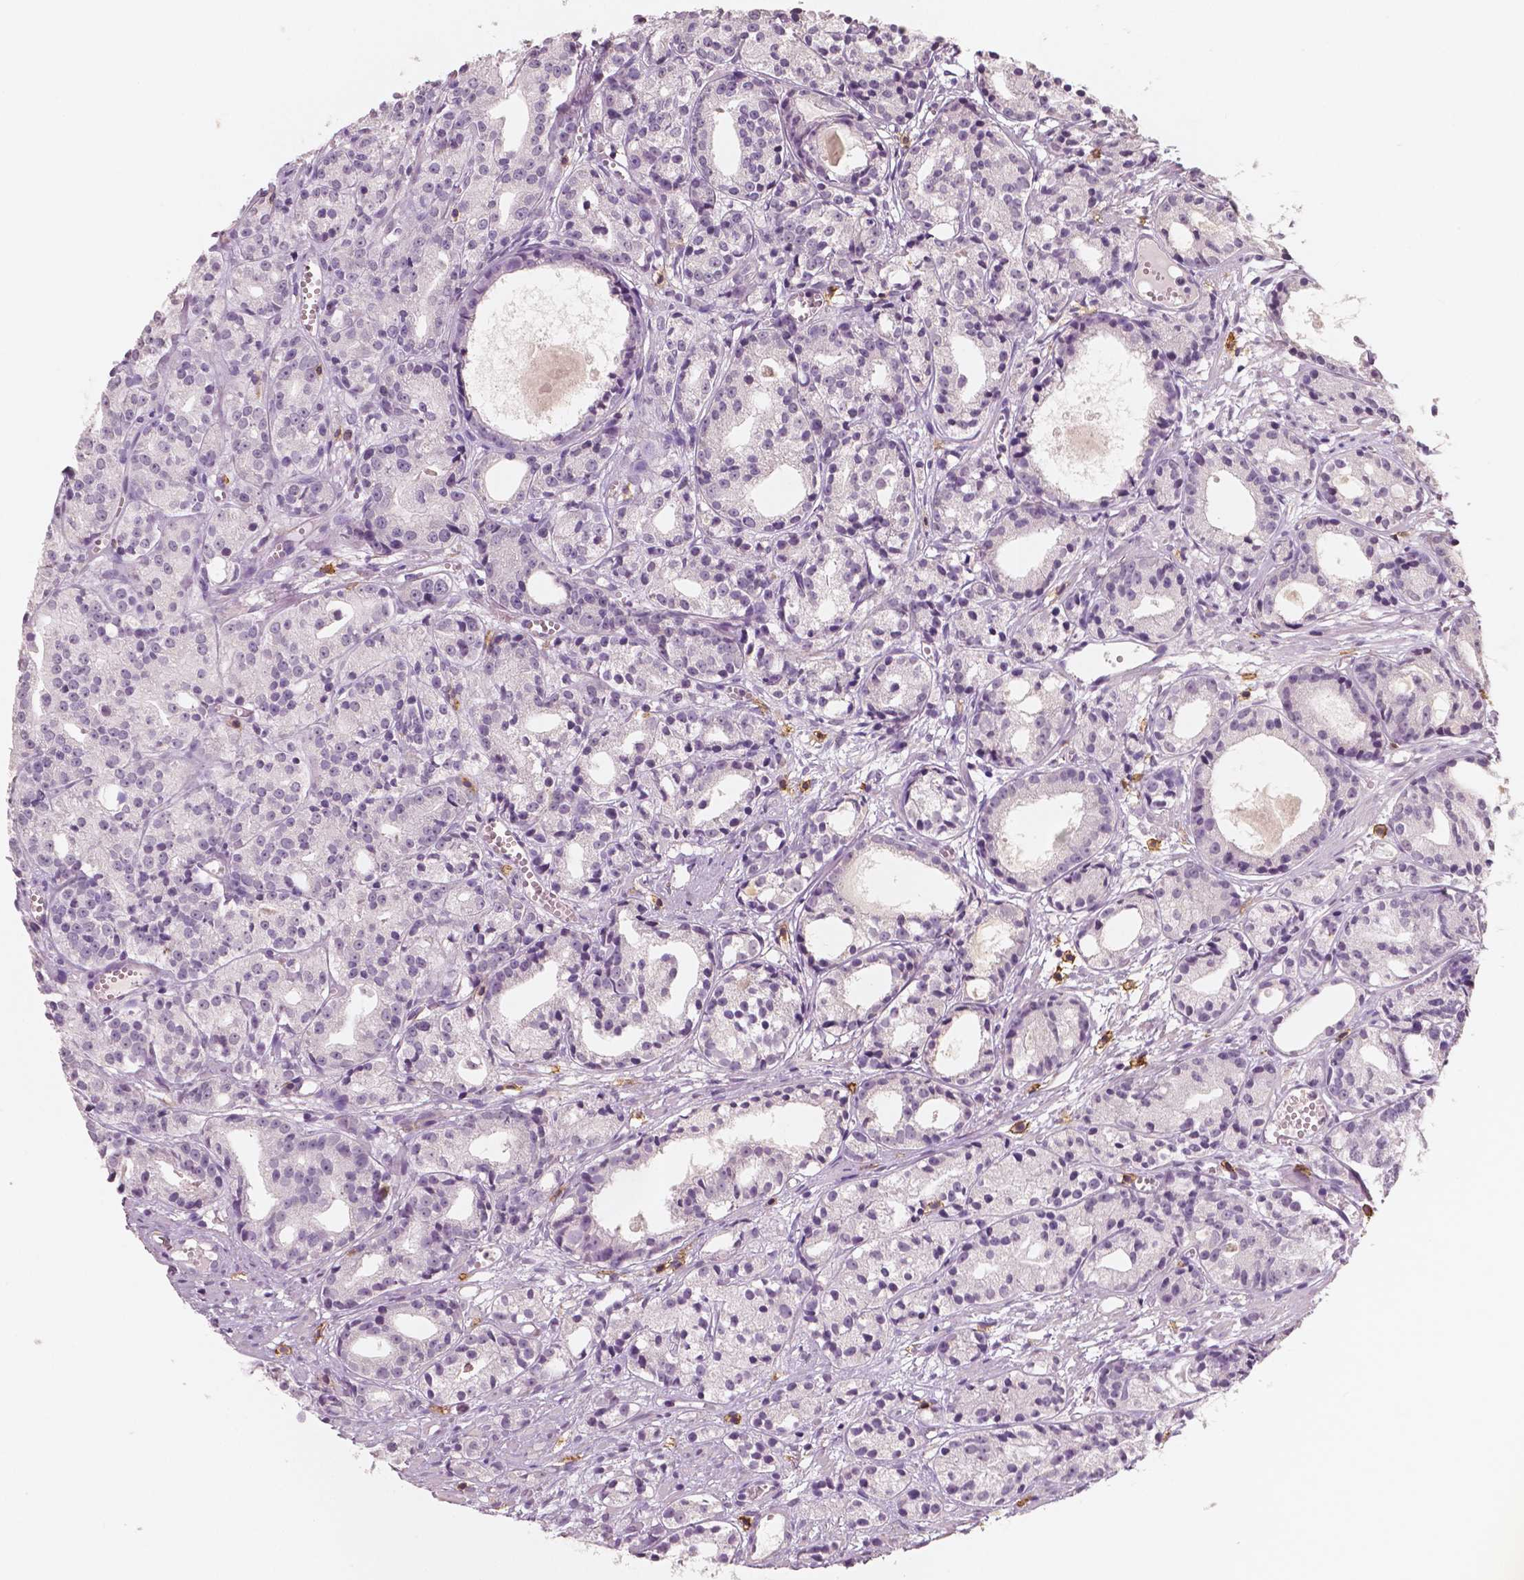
{"staining": {"intensity": "negative", "quantity": "none", "location": "none"}, "tissue": "prostate cancer", "cell_type": "Tumor cells", "image_type": "cancer", "snomed": [{"axis": "morphology", "description": "Adenocarcinoma, Medium grade"}, {"axis": "topography", "description": "Prostate"}], "caption": "Tumor cells show no significant expression in prostate cancer.", "gene": "KIT", "patient": {"sex": "male", "age": 74}}